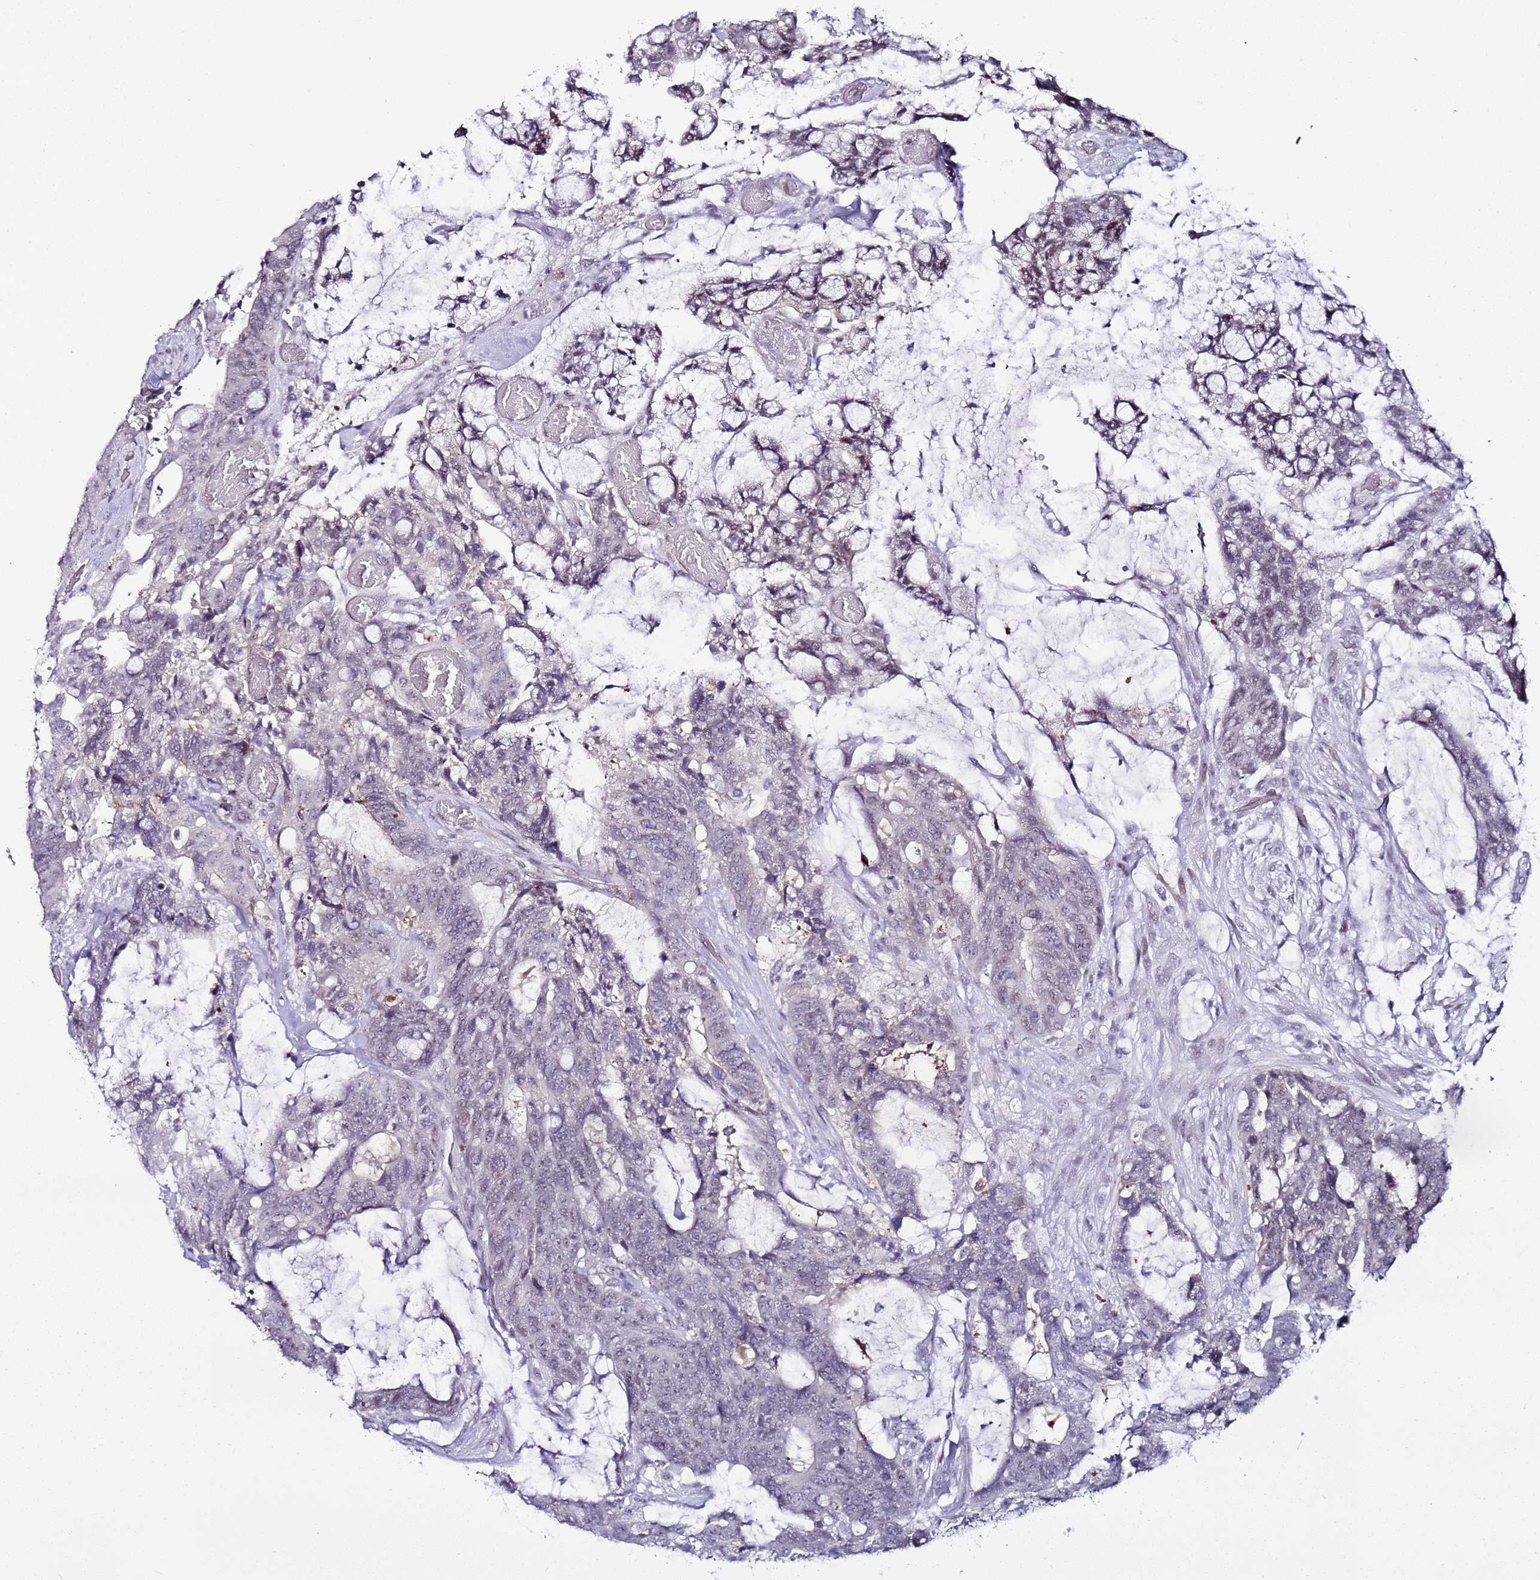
{"staining": {"intensity": "negative", "quantity": "none", "location": "none"}, "tissue": "colorectal cancer", "cell_type": "Tumor cells", "image_type": "cancer", "snomed": [{"axis": "morphology", "description": "Adenocarcinoma, NOS"}, {"axis": "topography", "description": "Colon"}], "caption": "Immunohistochemical staining of human colorectal cancer (adenocarcinoma) demonstrates no significant positivity in tumor cells. The staining is performed using DAB (3,3'-diaminobenzidine) brown chromogen with nuclei counter-stained in using hematoxylin.", "gene": "PSMA7", "patient": {"sex": "female", "age": 82}}